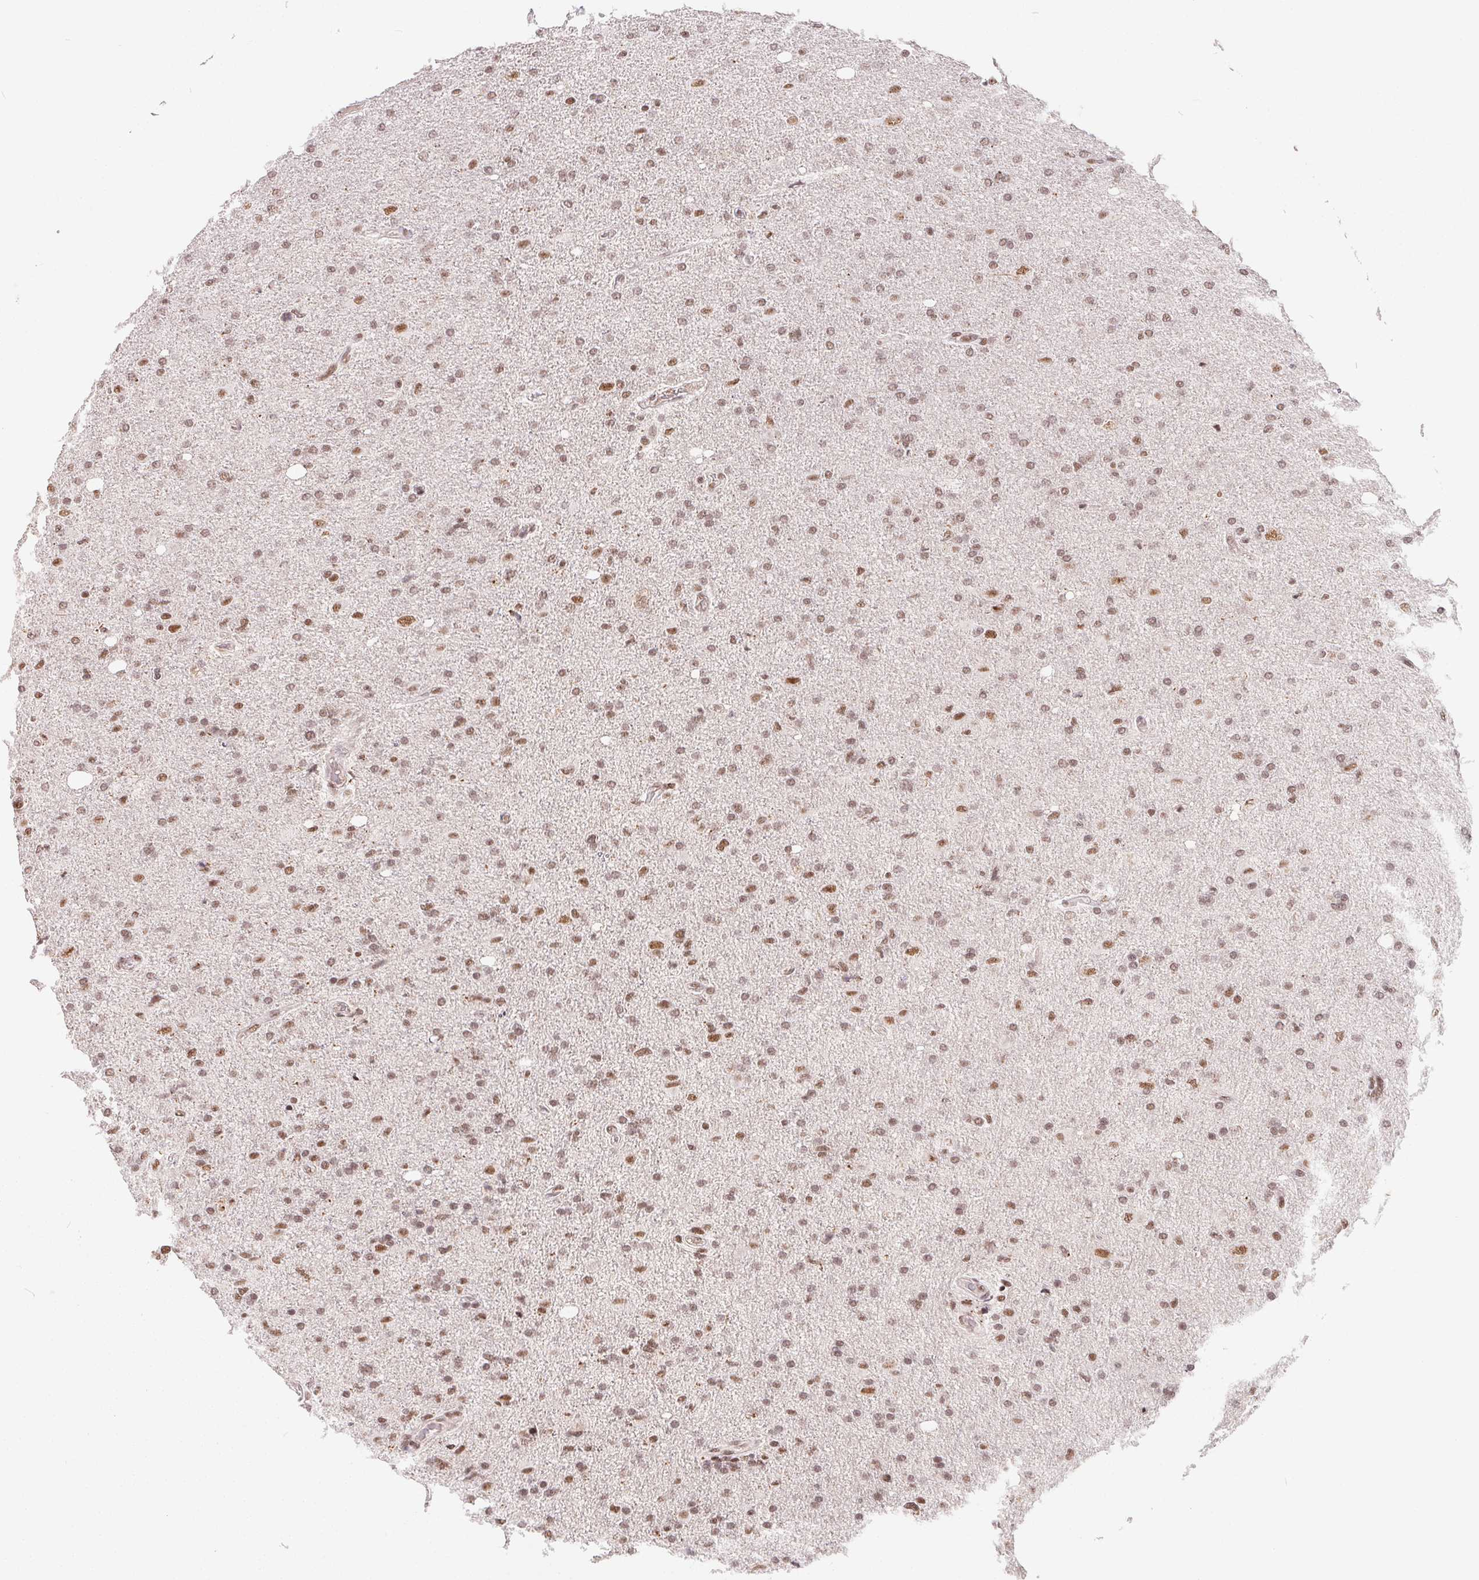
{"staining": {"intensity": "moderate", "quantity": ">75%", "location": "nuclear"}, "tissue": "glioma", "cell_type": "Tumor cells", "image_type": "cancer", "snomed": [{"axis": "morphology", "description": "Glioma, malignant, High grade"}, {"axis": "topography", "description": "Cerebral cortex"}], "caption": "High-grade glioma (malignant) stained for a protein displays moderate nuclear positivity in tumor cells. (Stains: DAB (3,3'-diaminobenzidine) in brown, nuclei in blue, Microscopy: brightfield microscopy at high magnification).", "gene": "TCERG1", "patient": {"sex": "male", "age": 70}}